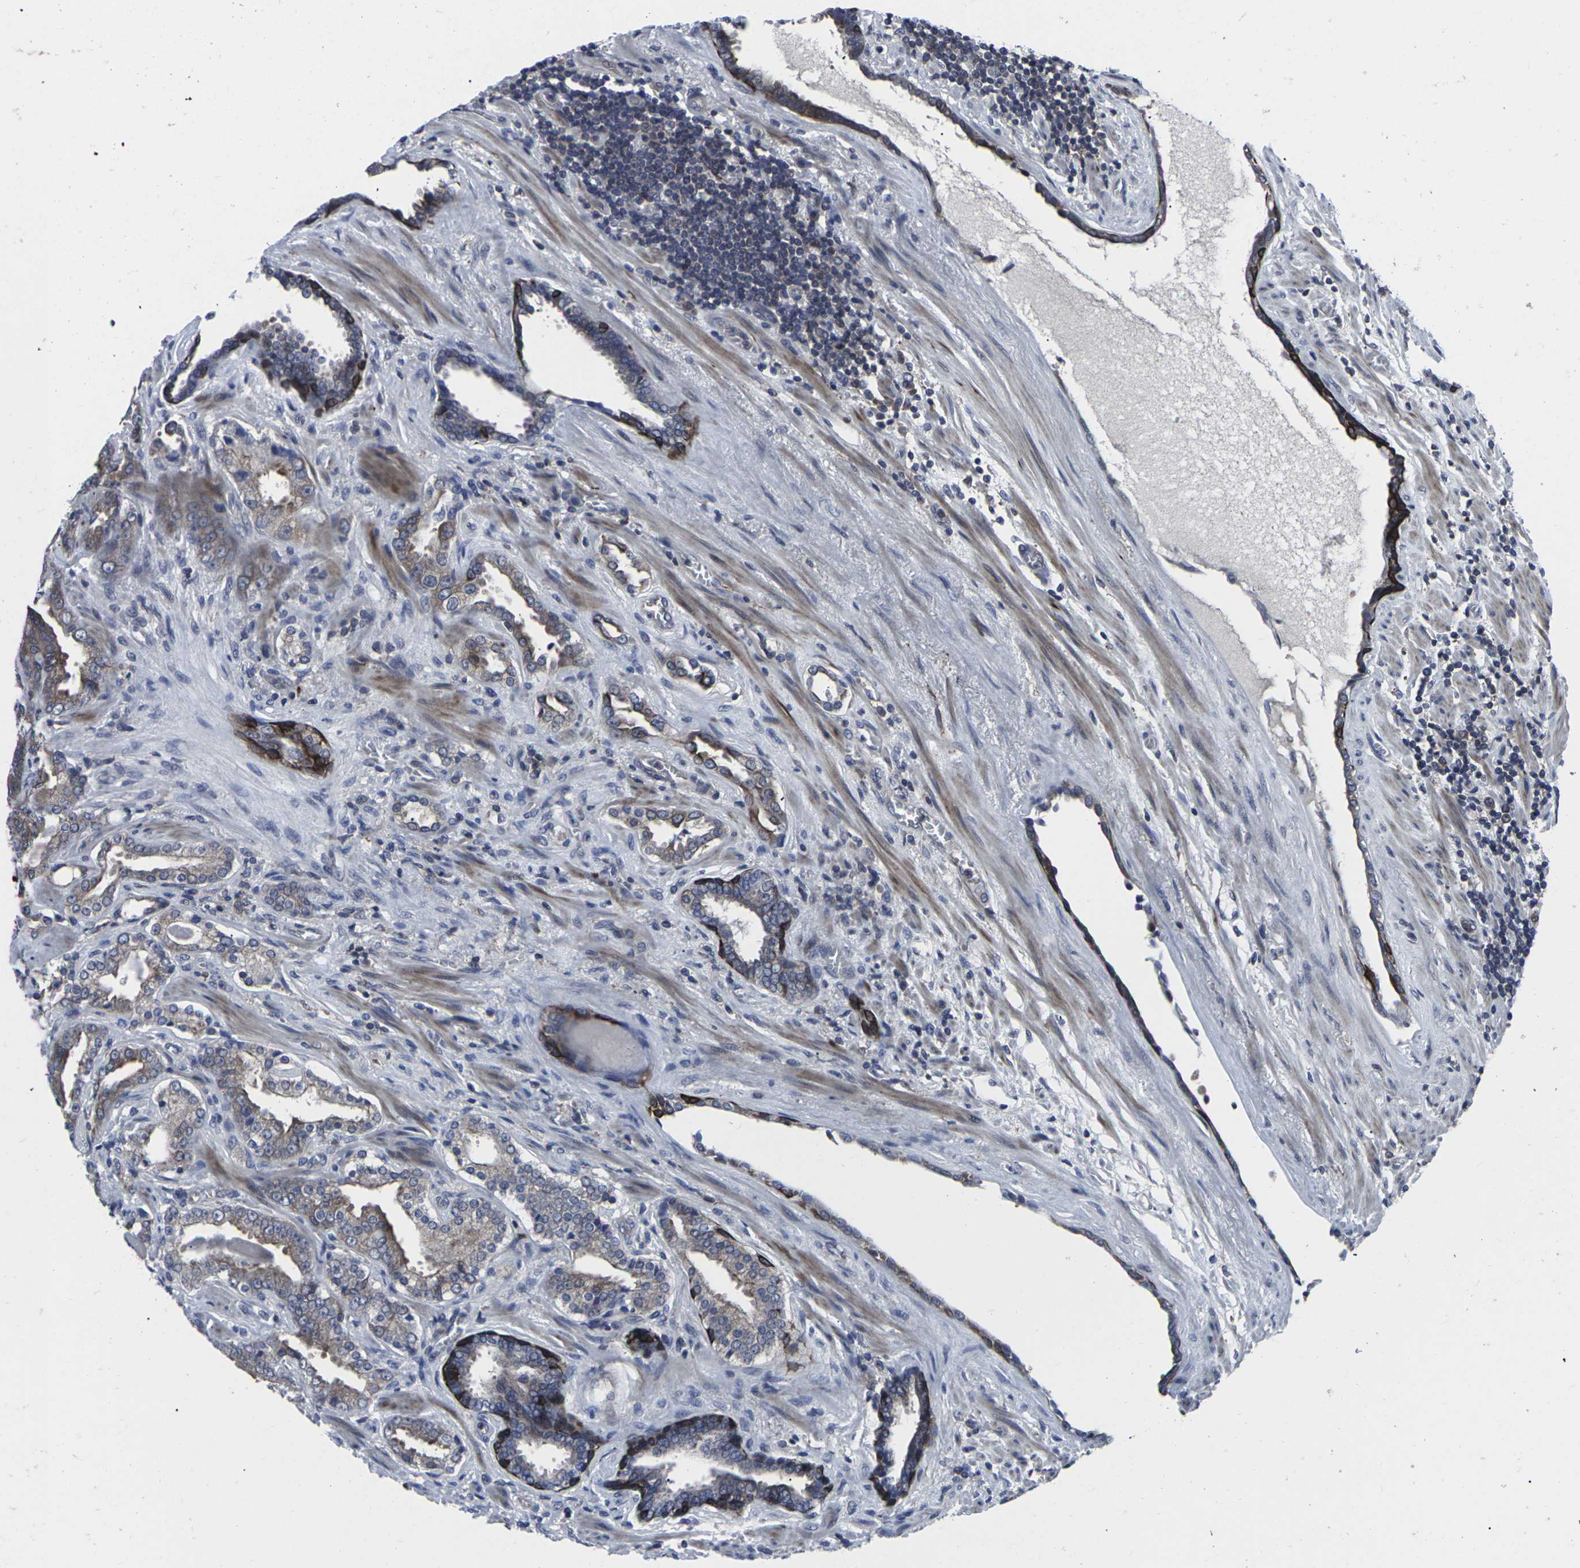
{"staining": {"intensity": "weak", "quantity": ">75%", "location": "cytoplasmic/membranous"}, "tissue": "prostate cancer", "cell_type": "Tumor cells", "image_type": "cancer", "snomed": [{"axis": "morphology", "description": "Adenocarcinoma, Low grade"}, {"axis": "topography", "description": "Prostate"}], "caption": "A brown stain labels weak cytoplasmic/membranous staining of a protein in human adenocarcinoma (low-grade) (prostate) tumor cells. (DAB (3,3'-diaminobenzidine) IHC with brightfield microscopy, high magnification).", "gene": "HPRT1", "patient": {"sex": "male", "age": 60}}